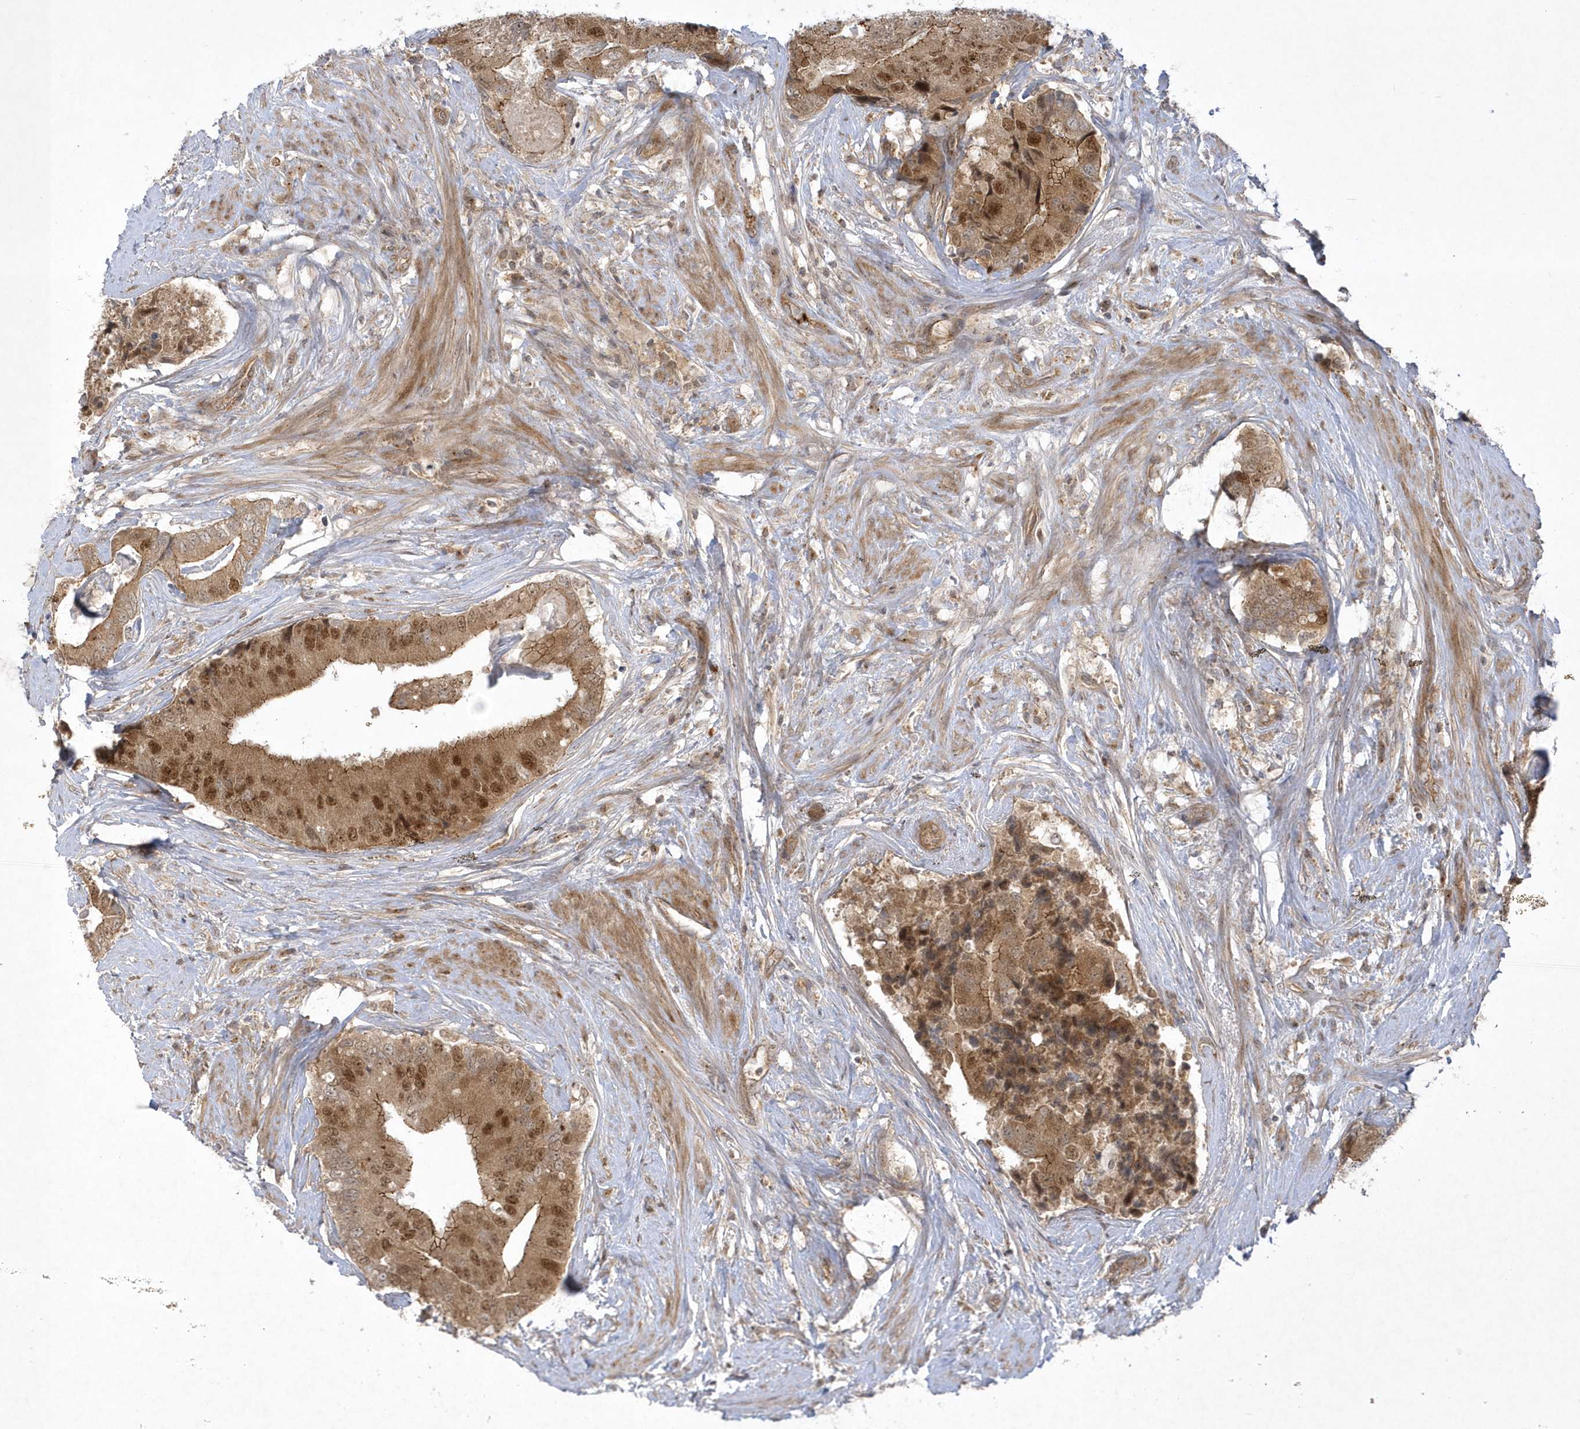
{"staining": {"intensity": "moderate", "quantity": ">75%", "location": "cytoplasmic/membranous,nuclear"}, "tissue": "prostate cancer", "cell_type": "Tumor cells", "image_type": "cancer", "snomed": [{"axis": "morphology", "description": "Adenocarcinoma, High grade"}, {"axis": "topography", "description": "Prostate"}], "caption": "This micrograph exhibits immunohistochemistry (IHC) staining of prostate cancer (high-grade adenocarcinoma), with medium moderate cytoplasmic/membranous and nuclear positivity in about >75% of tumor cells.", "gene": "NAF1", "patient": {"sex": "male", "age": 70}}